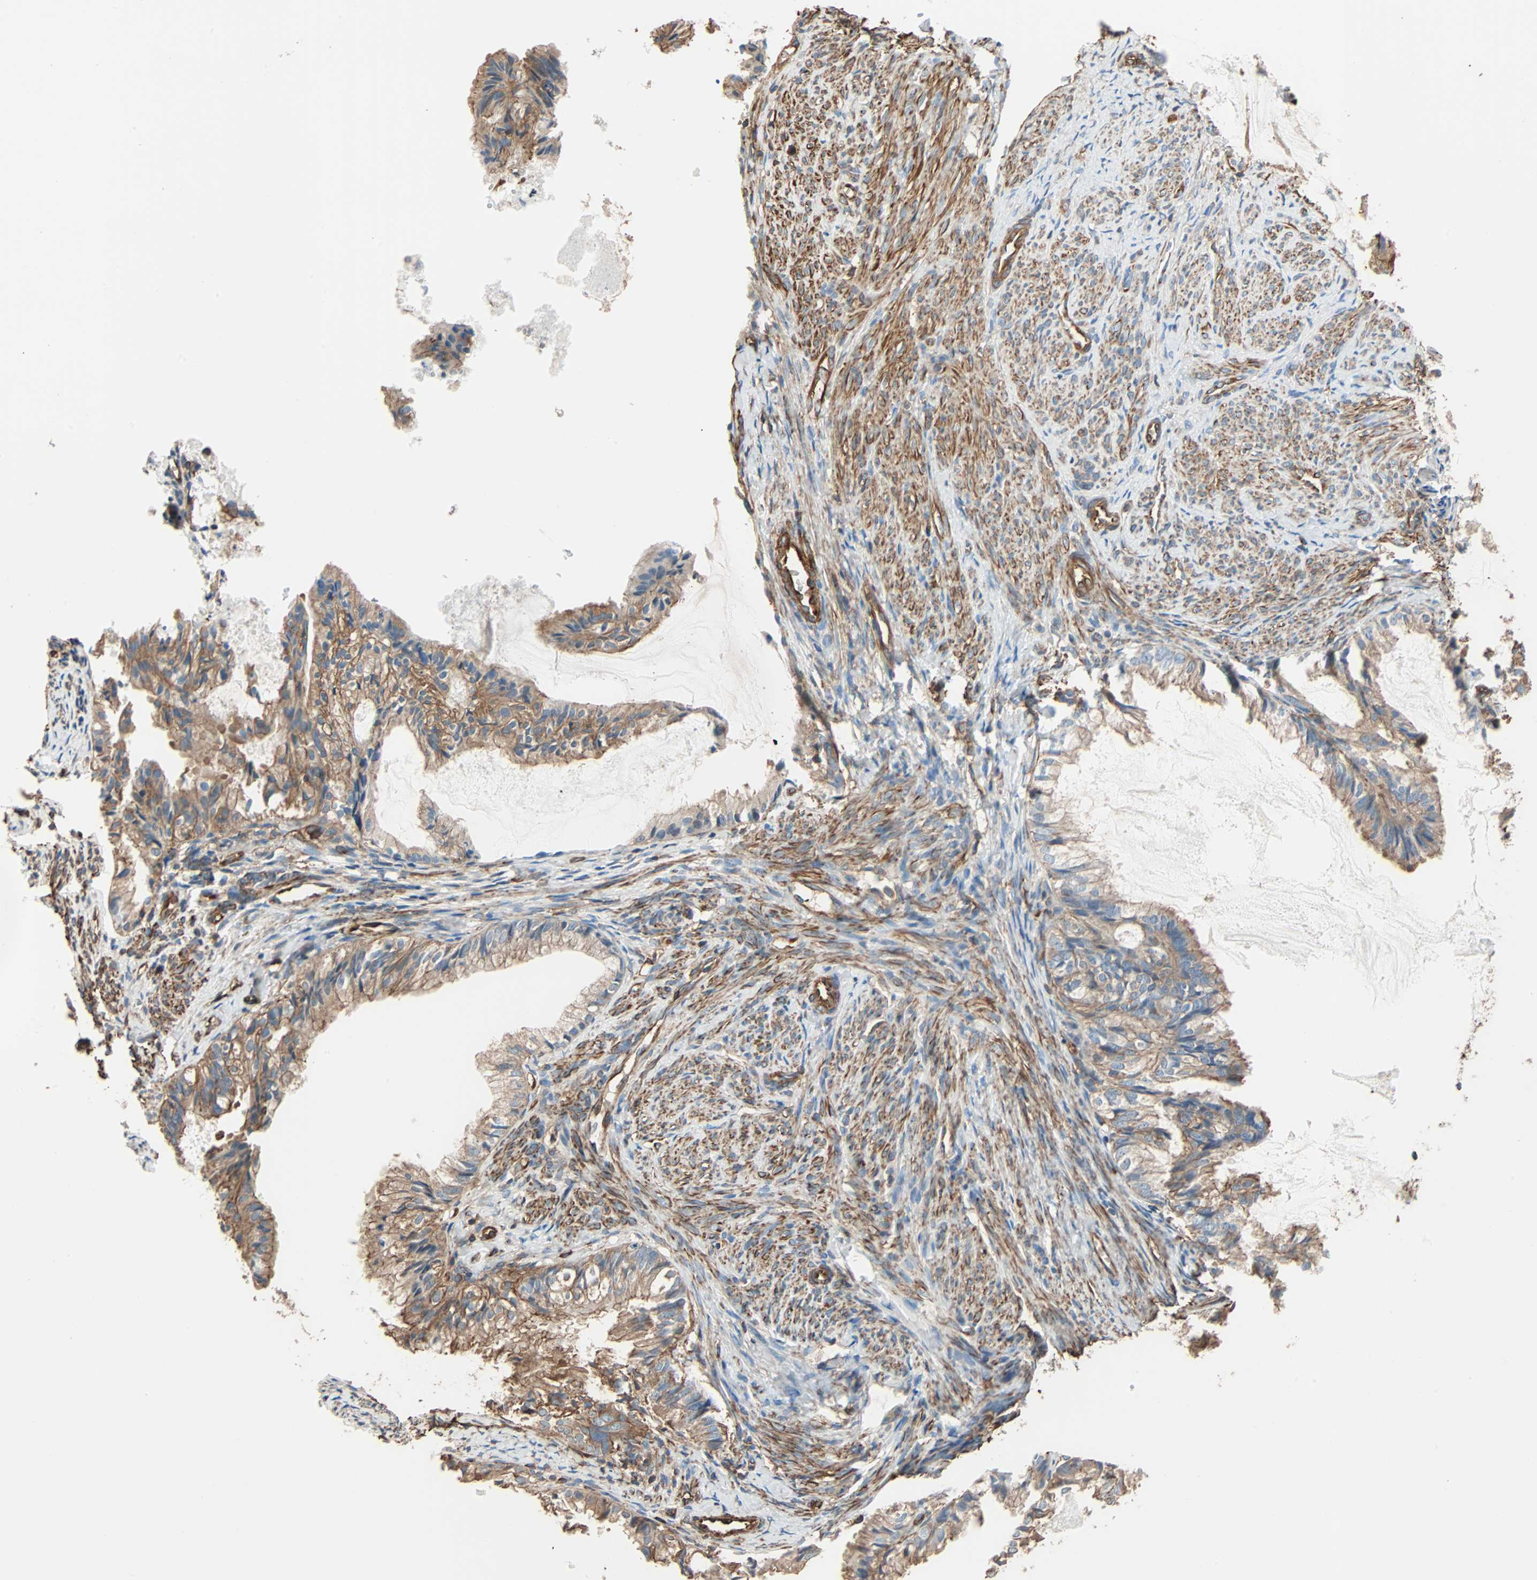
{"staining": {"intensity": "moderate", "quantity": ">75%", "location": "cytoplasmic/membranous"}, "tissue": "cervical cancer", "cell_type": "Tumor cells", "image_type": "cancer", "snomed": [{"axis": "morphology", "description": "Normal tissue, NOS"}, {"axis": "morphology", "description": "Adenocarcinoma, NOS"}, {"axis": "topography", "description": "Cervix"}, {"axis": "topography", "description": "Endometrium"}], "caption": "Immunohistochemistry (IHC) micrograph of neoplastic tissue: adenocarcinoma (cervical) stained using immunohistochemistry (IHC) demonstrates medium levels of moderate protein expression localized specifically in the cytoplasmic/membranous of tumor cells, appearing as a cytoplasmic/membranous brown color.", "gene": "GALNT10", "patient": {"sex": "female", "age": 86}}